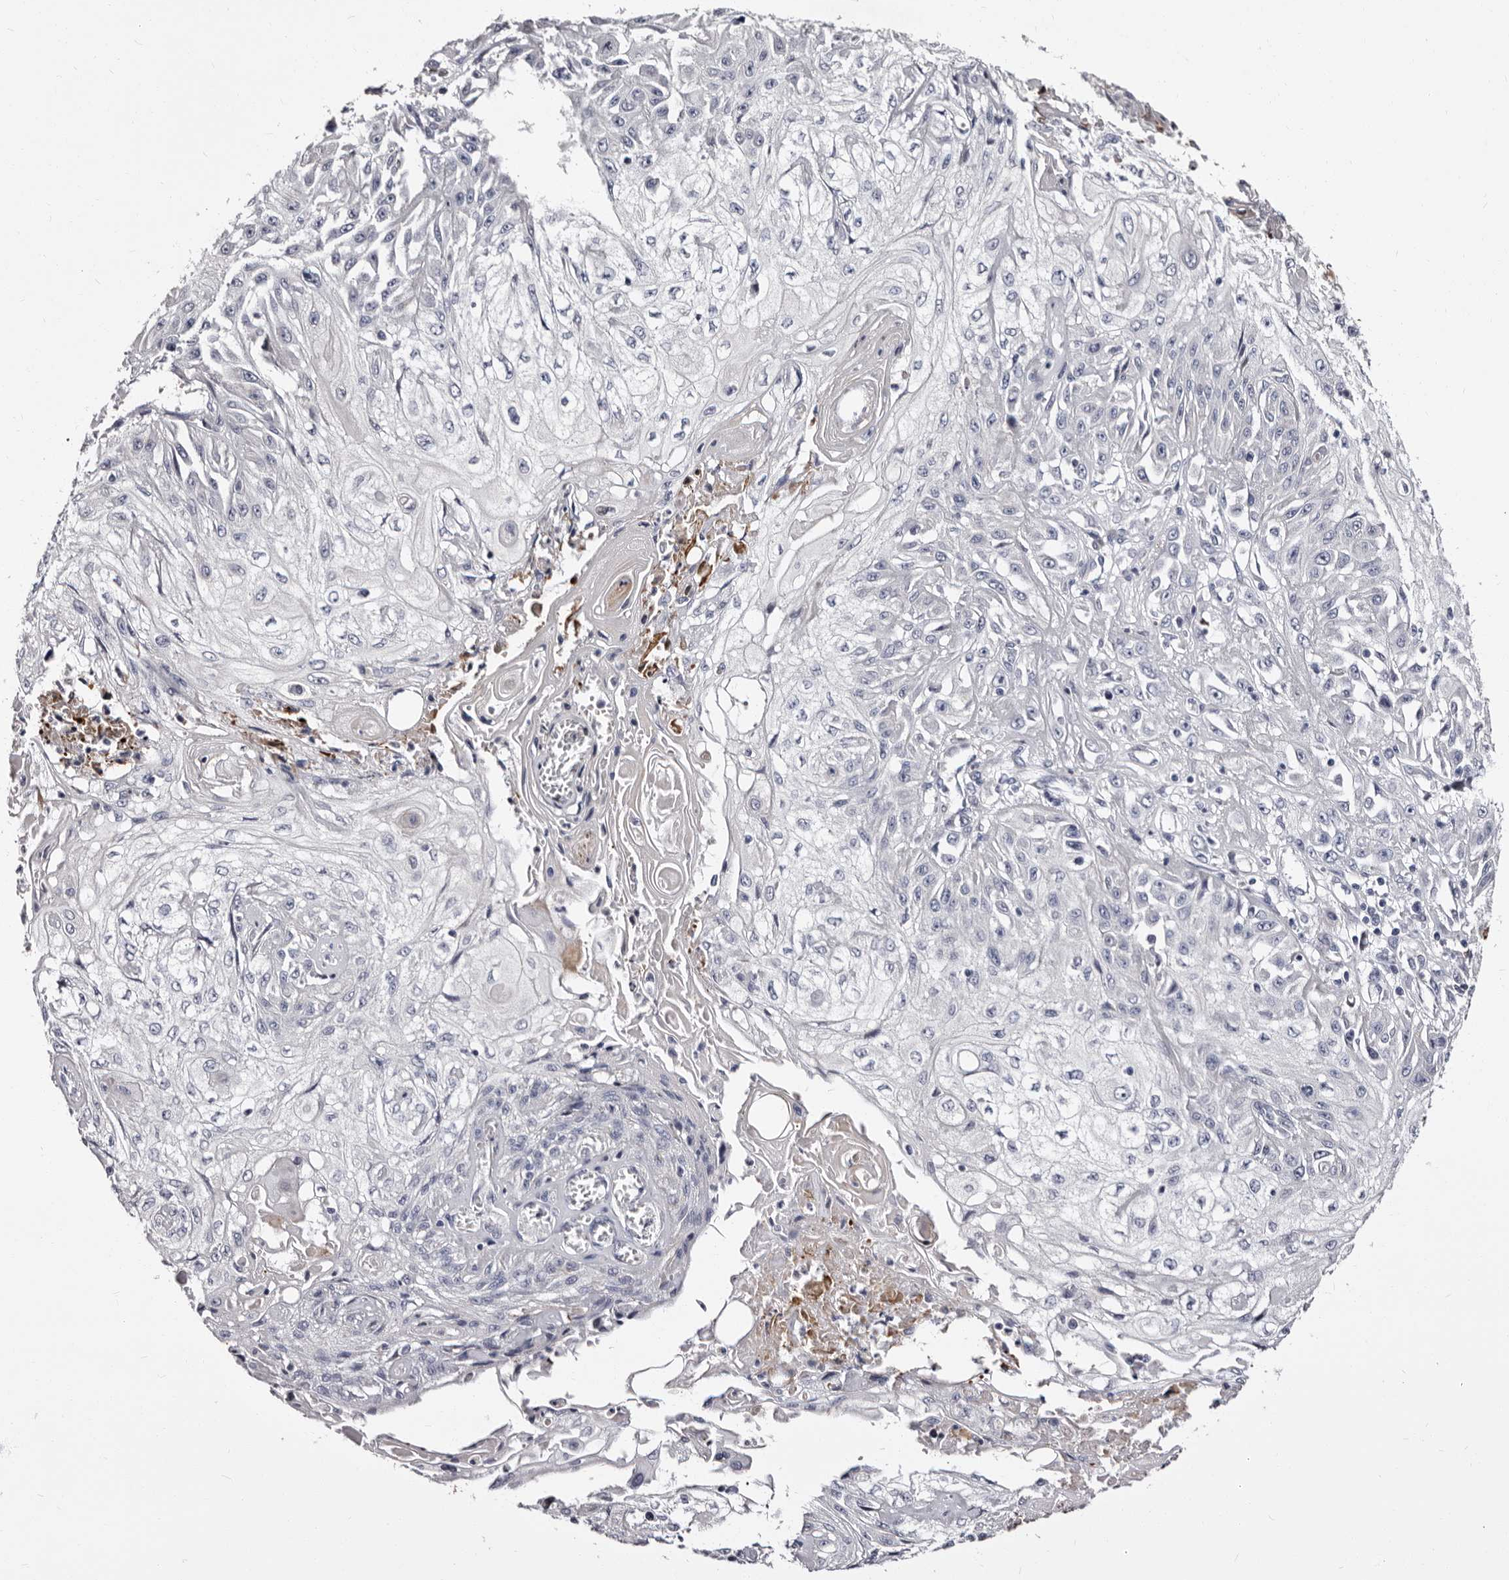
{"staining": {"intensity": "negative", "quantity": "none", "location": "none"}, "tissue": "skin cancer", "cell_type": "Tumor cells", "image_type": "cancer", "snomed": [{"axis": "morphology", "description": "Squamous cell carcinoma, NOS"}, {"axis": "morphology", "description": "Squamous cell carcinoma, metastatic, NOS"}, {"axis": "topography", "description": "Skin"}, {"axis": "topography", "description": "Lymph node"}], "caption": "An immunohistochemistry (IHC) photomicrograph of skin cancer is shown. There is no staining in tumor cells of skin cancer. The staining was performed using DAB (3,3'-diaminobenzidine) to visualize the protein expression in brown, while the nuclei were stained in blue with hematoxylin (Magnification: 20x).", "gene": "AUNIP", "patient": {"sex": "male", "age": 75}}